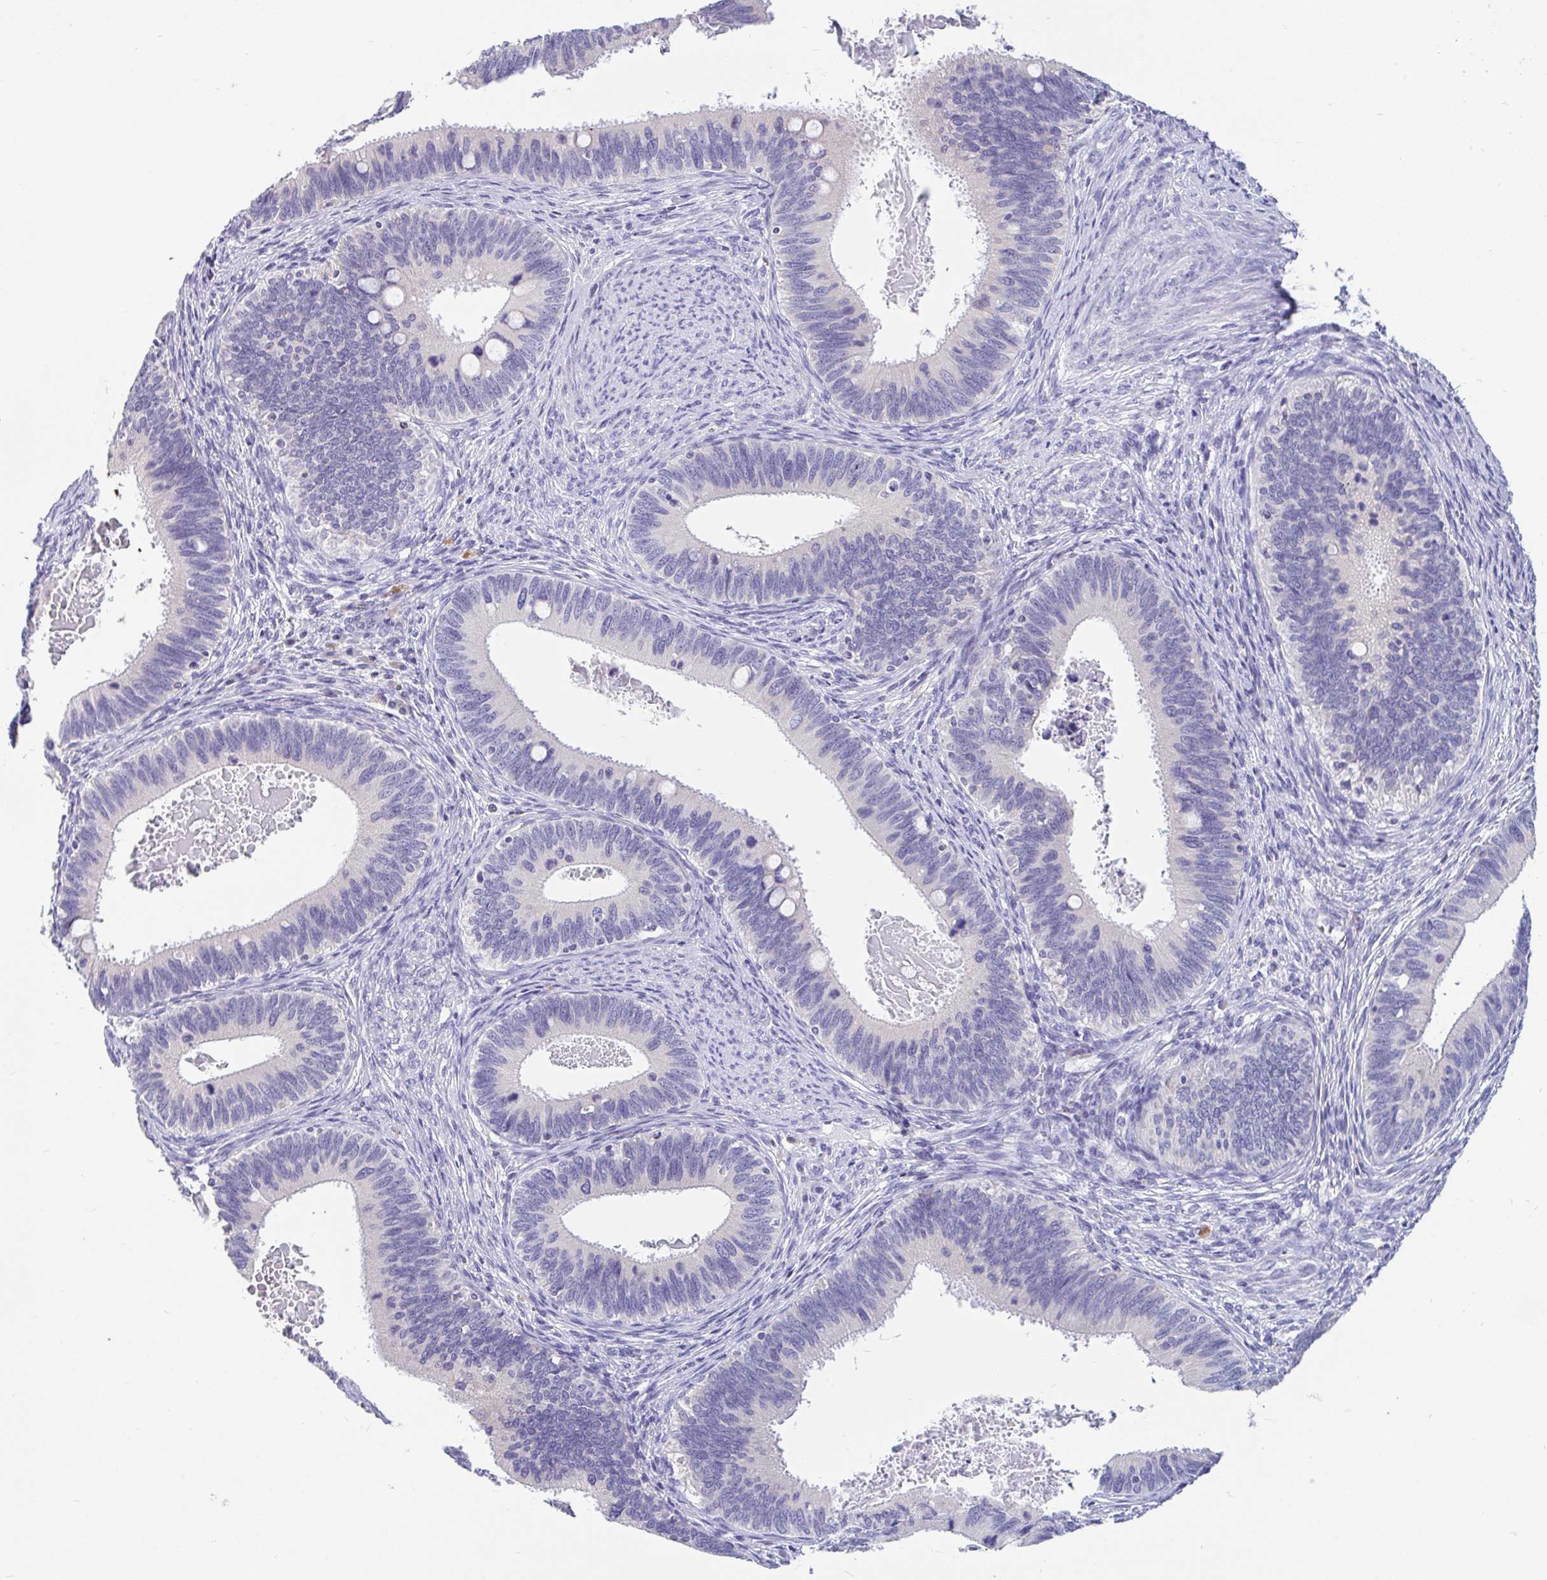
{"staining": {"intensity": "negative", "quantity": "none", "location": "none"}, "tissue": "cervical cancer", "cell_type": "Tumor cells", "image_type": "cancer", "snomed": [{"axis": "morphology", "description": "Adenocarcinoma, NOS"}, {"axis": "topography", "description": "Cervix"}], "caption": "Cervical cancer (adenocarcinoma) stained for a protein using IHC demonstrates no positivity tumor cells.", "gene": "INTS5", "patient": {"sex": "female", "age": 42}}